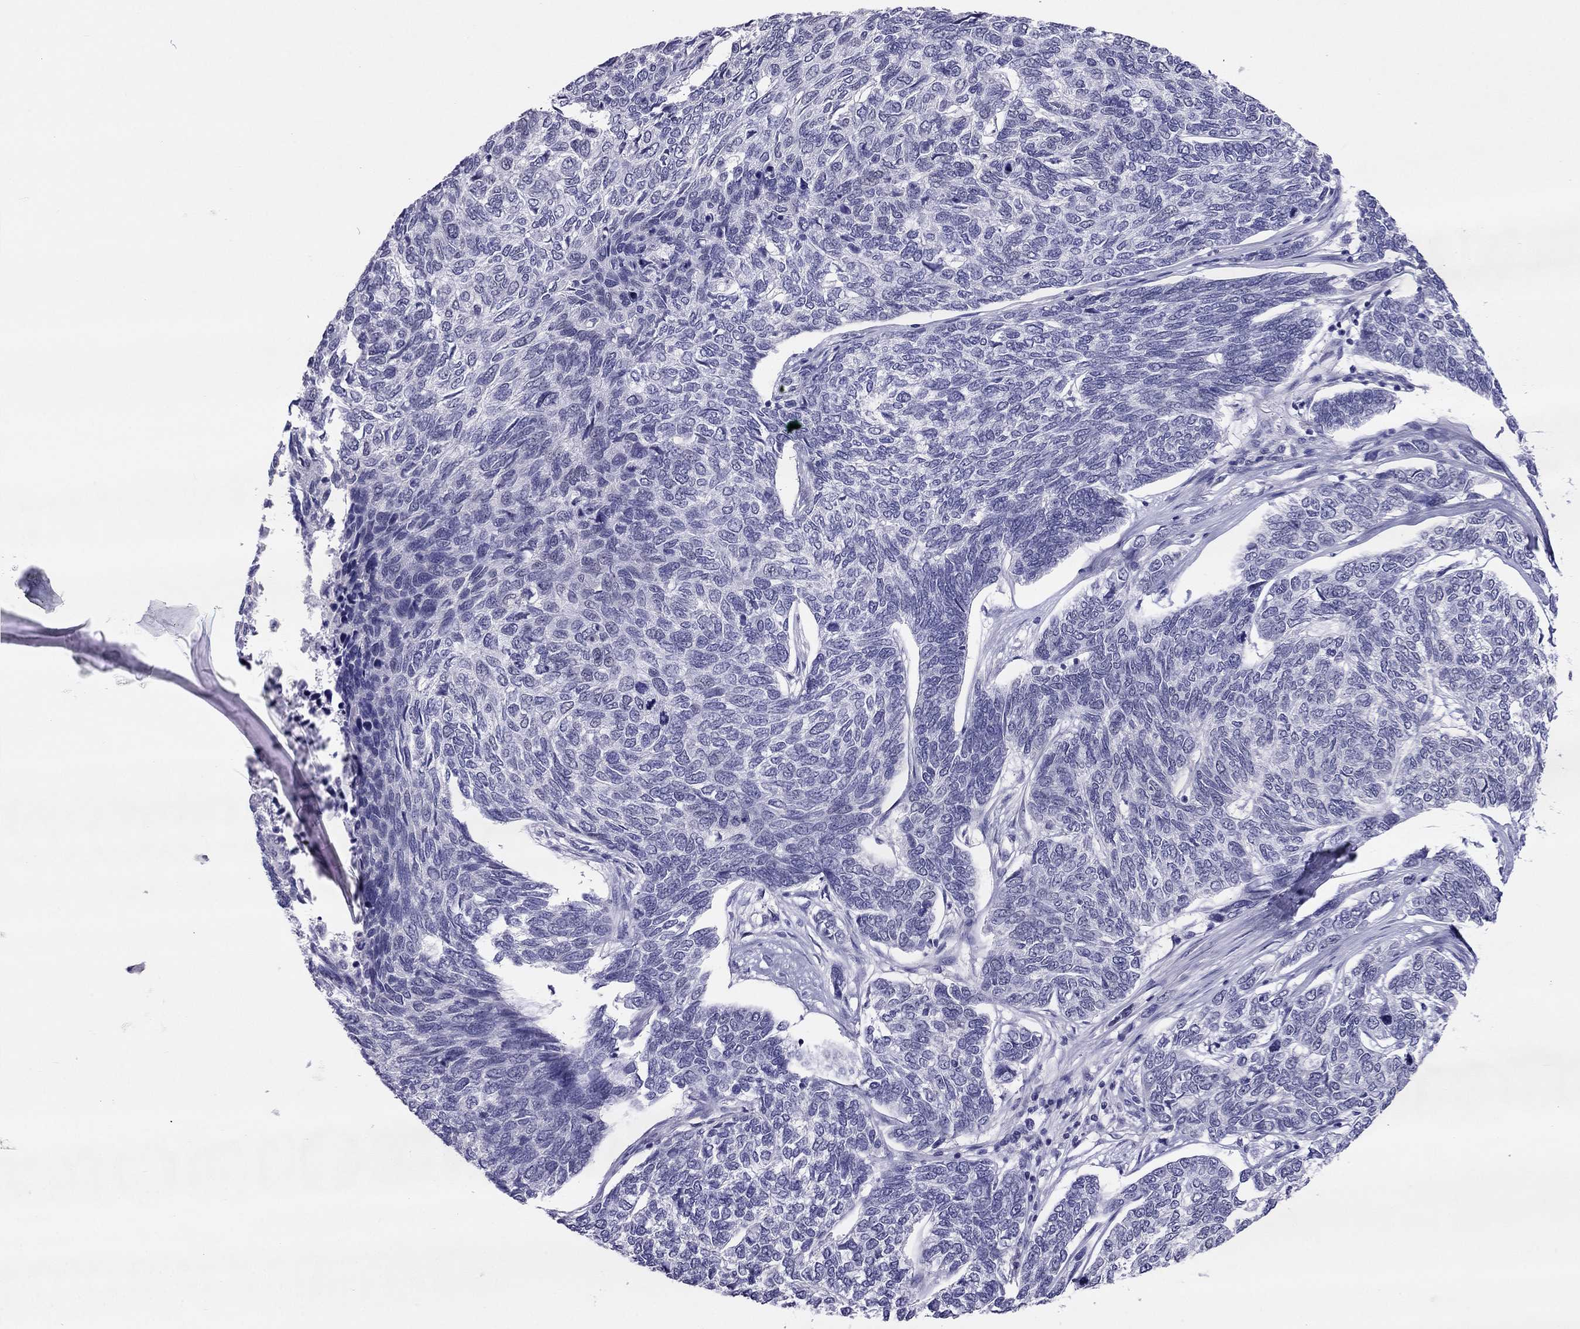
{"staining": {"intensity": "negative", "quantity": "none", "location": "none"}, "tissue": "skin cancer", "cell_type": "Tumor cells", "image_type": "cancer", "snomed": [{"axis": "morphology", "description": "Basal cell carcinoma"}, {"axis": "topography", "description": "Skin"}], "caption": "Immunohistochemical staining of skin cancer (basal cell carcinoma) shows no significant positivity in tumor cells. The staining was performed using DAB (3,3'-diaminobenzidine) to visualize the protein expression in brown, while the nuclei were stained in blue with hematoxylin (Magnification: 20x).", "gene": "CROCC2", "patient": {"sex": "female", "age": 65}}